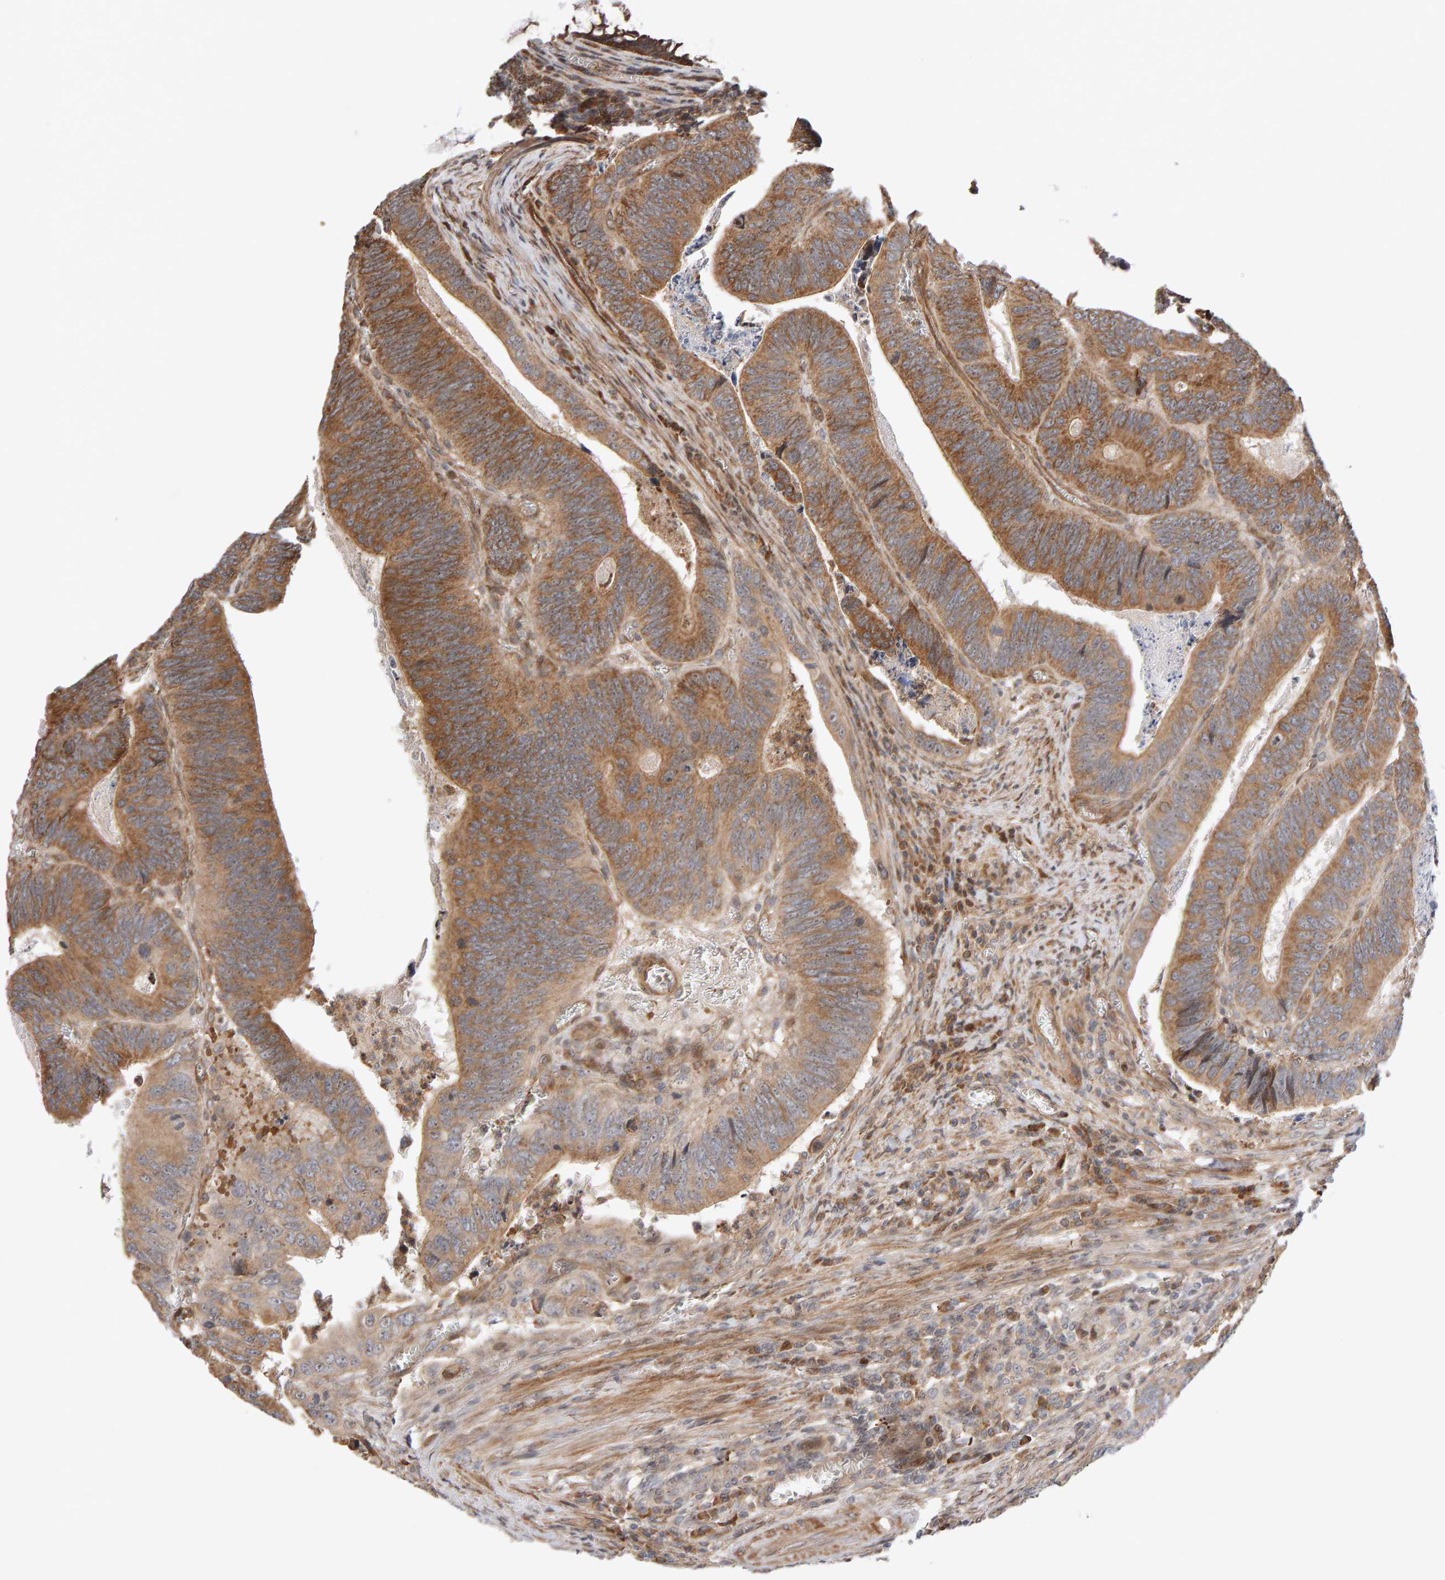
{"staining": {"intensity": "strong", "quantity": ">75%", "location": "cytoplasmic/membranous"}, "tissue": "colorectal cancer", "cell_type": "Tumor cells", "image_type": "cancer", "snomed": [{"axis": "morphology", "description": "Inflammation, NOS"}, {"axis": "morphology", "description": "Adenocarcinoma, NOS"}, {"axis": "topography", "description": "Colon"}], "caption": "DAB immunohistochemical staining of adenocarcinoma (colorectal) demonstrates strong cytoplasmic/membranous protein expression in about >75% of tumor cells.", "gene": "LZTS1", "patient": {"sex": "male", "age": 72}}